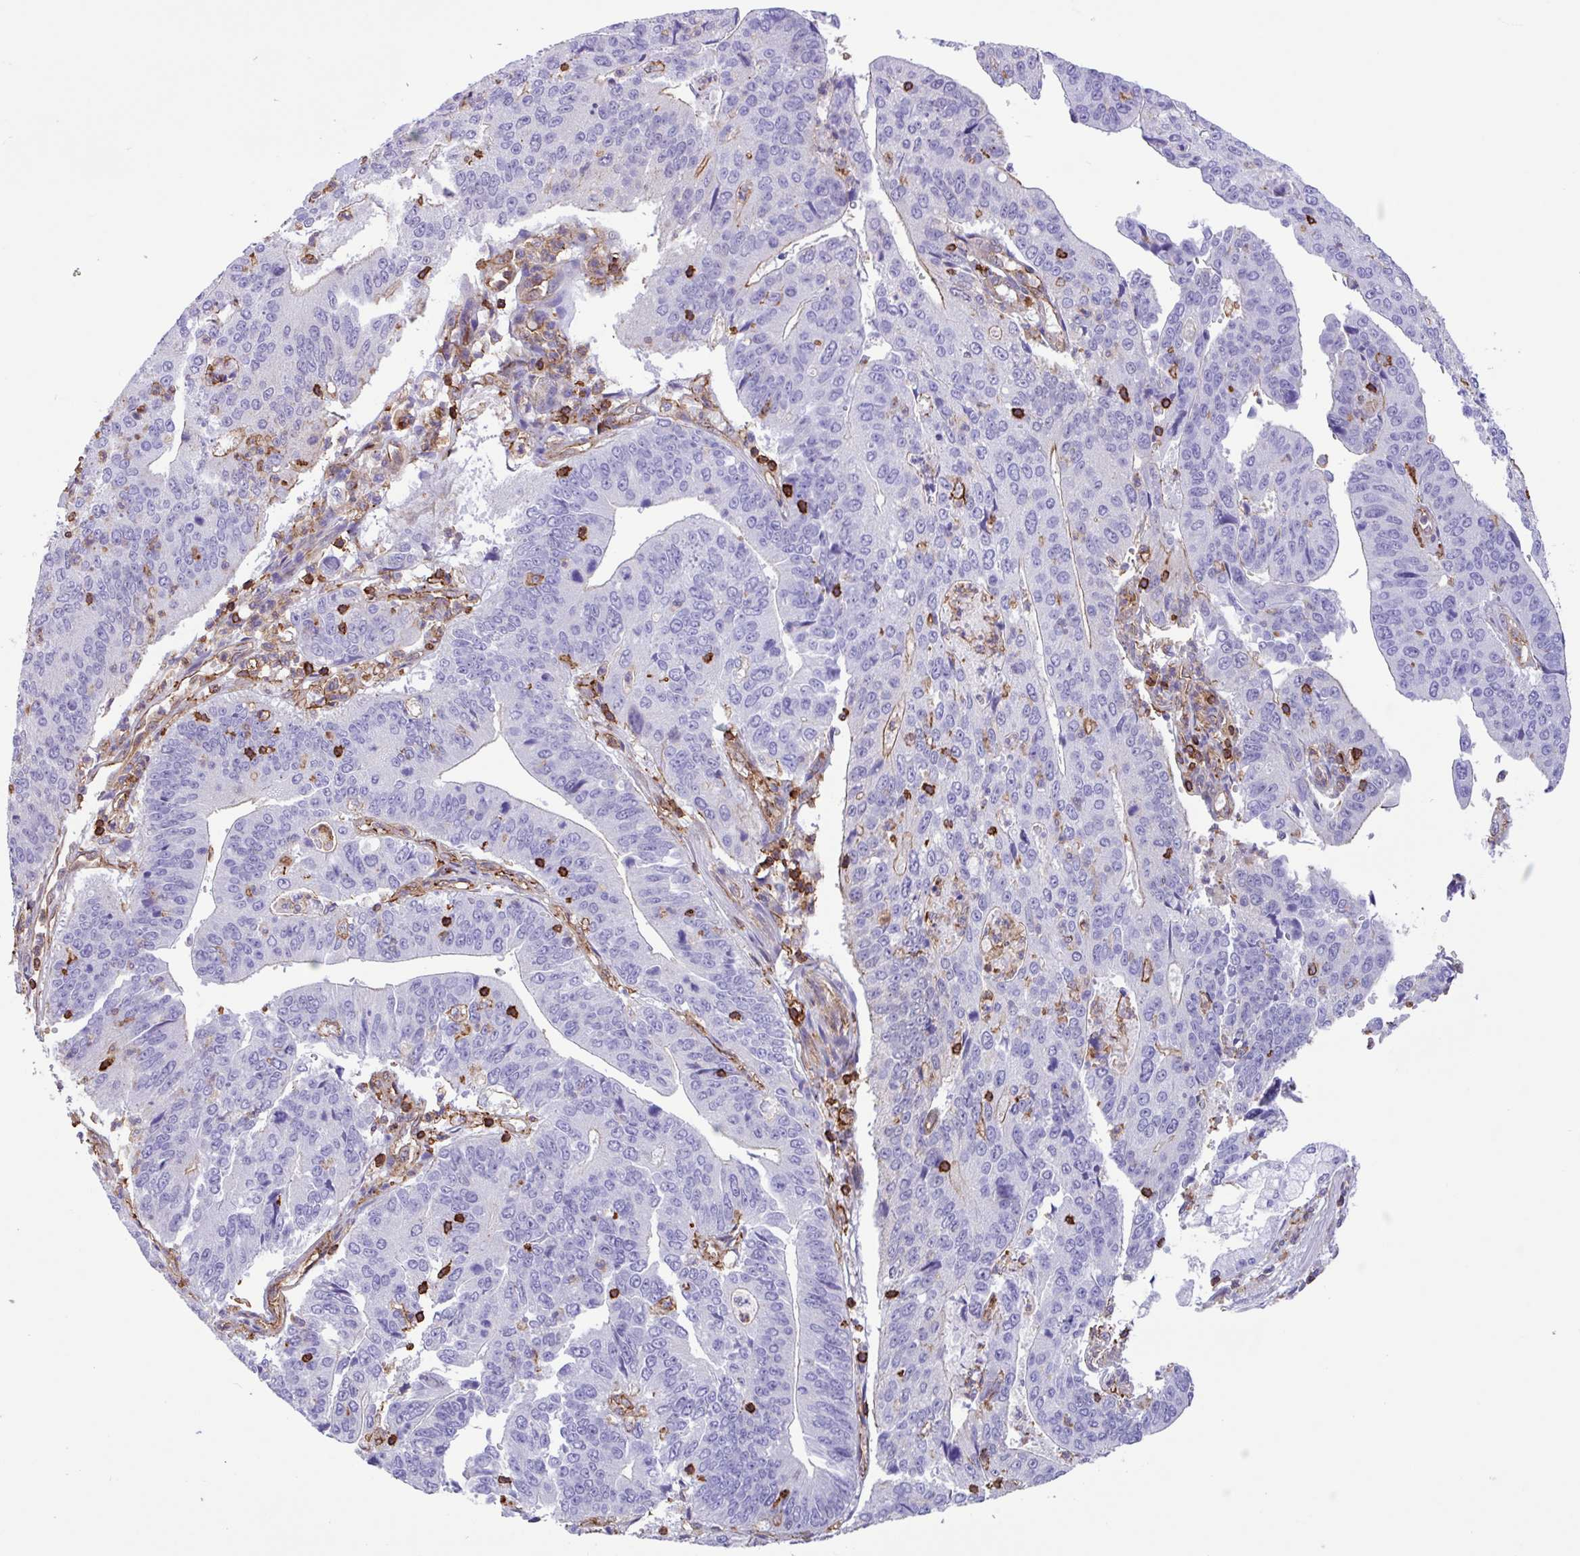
{"staining": {"intensity": "negative", "quantity": "none", "location": "none"}, "tissue": "stomach cancer", "cell_type": "Tumor cells", "image_type": "cancer", "snomed": [{"axis": "morphology", "description": "Adenocarcinoma, NOS"}, {"axis": "topography", "description": "Stomach"}], "caption": "Stomach adenocarcinoma stained for a protein using immunohistochemistry (IHC) reveals no staining tumor cells.", "gene": "PPP1R18", "patient": {"sex": "male", "age": 59}}